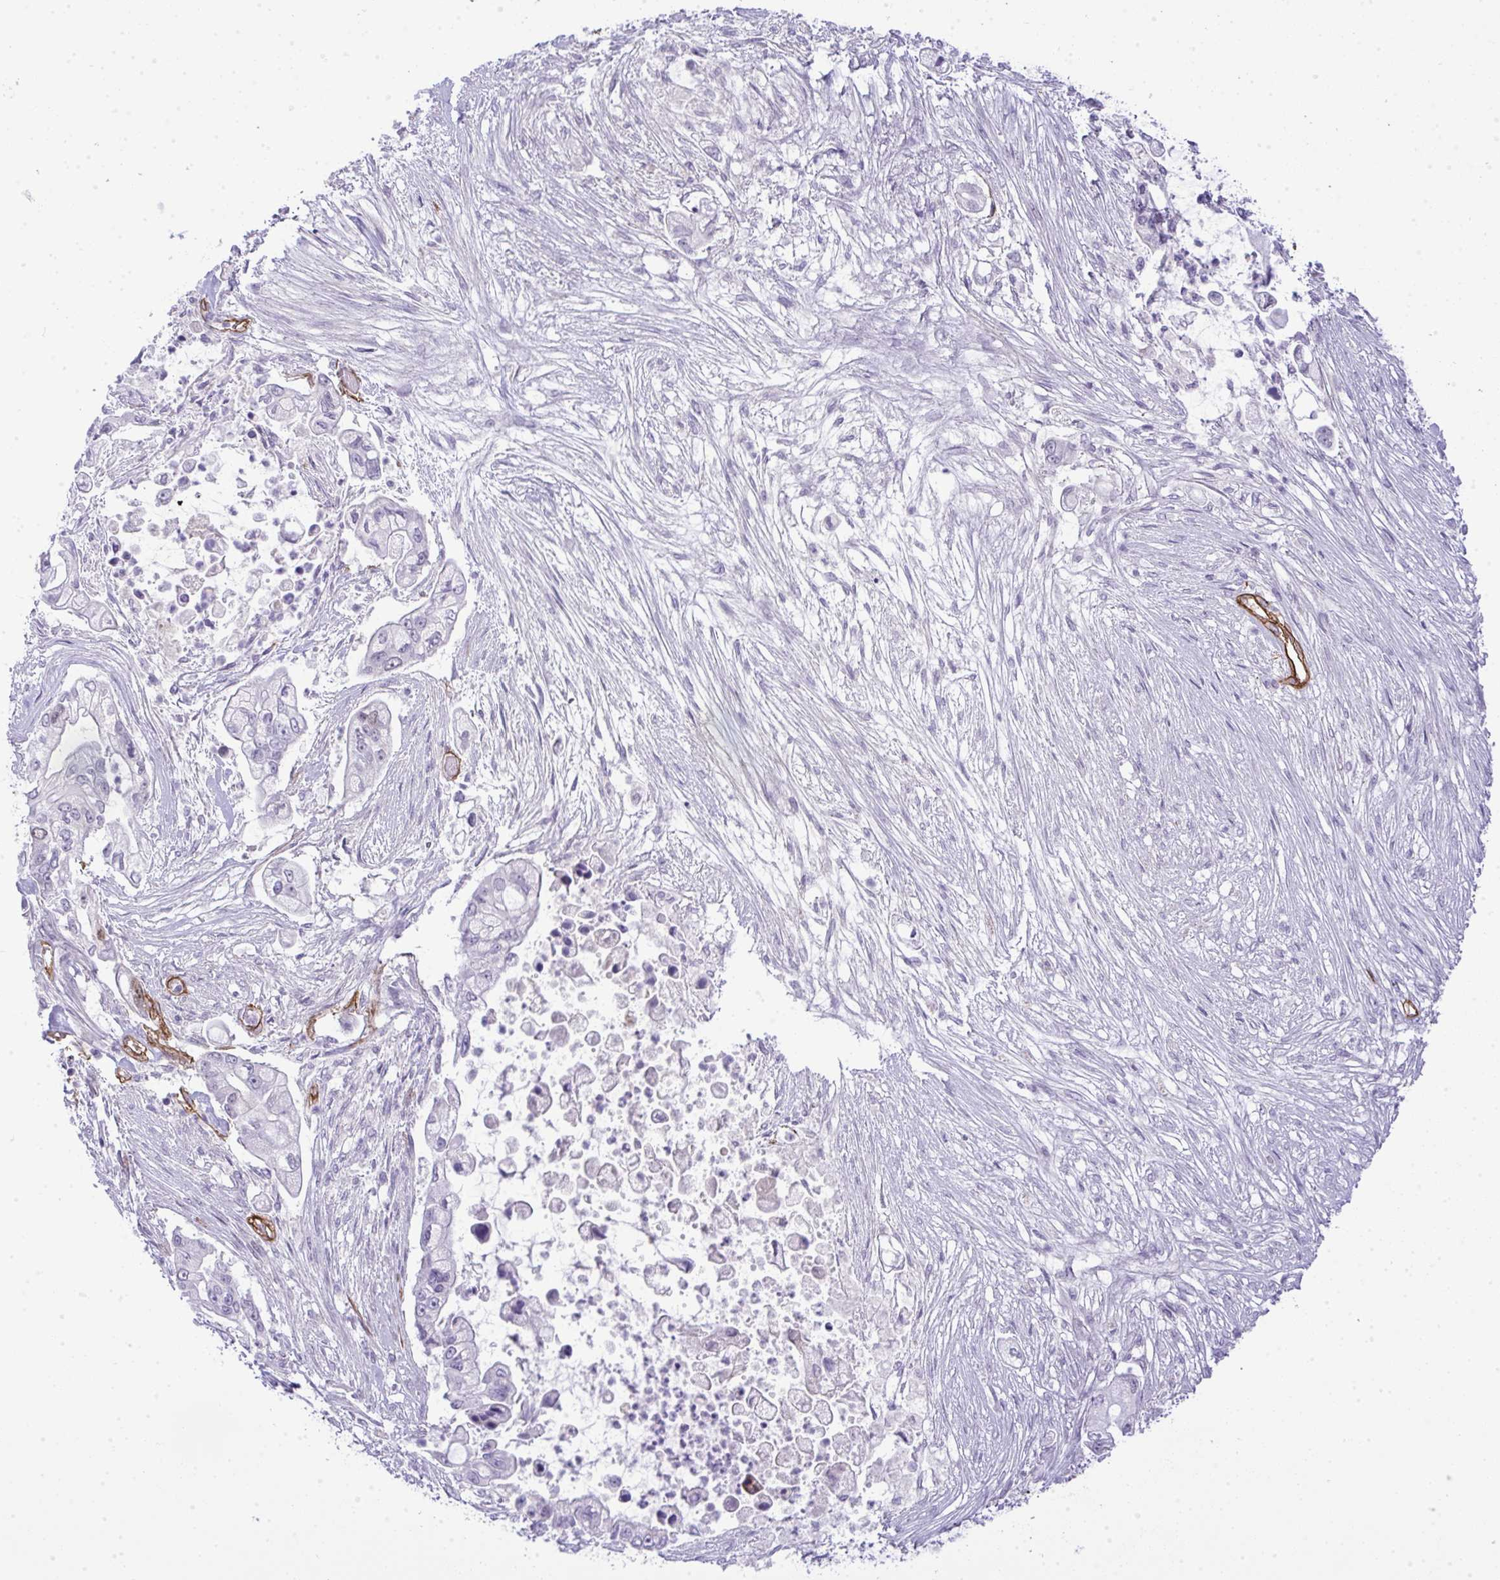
{"staining": {"intensity": "negative", "quantity": "none", "location": "none"}, "tissue": "pancreatic cancer", "cell_type": "Tumor cells", "image_type": "cancer", "snomed": [{"axis": "morphology", "description": "Adenocarcinoma, NOS"}, {"axis": "topography", "description": "Pancreas"}], "caption": "Tumor cells show no significant protein positivity in pancreatic cancer (adenocarcinoma).", "gene": "UBE2S", "patient": {"sex": "female", "age": 69}}